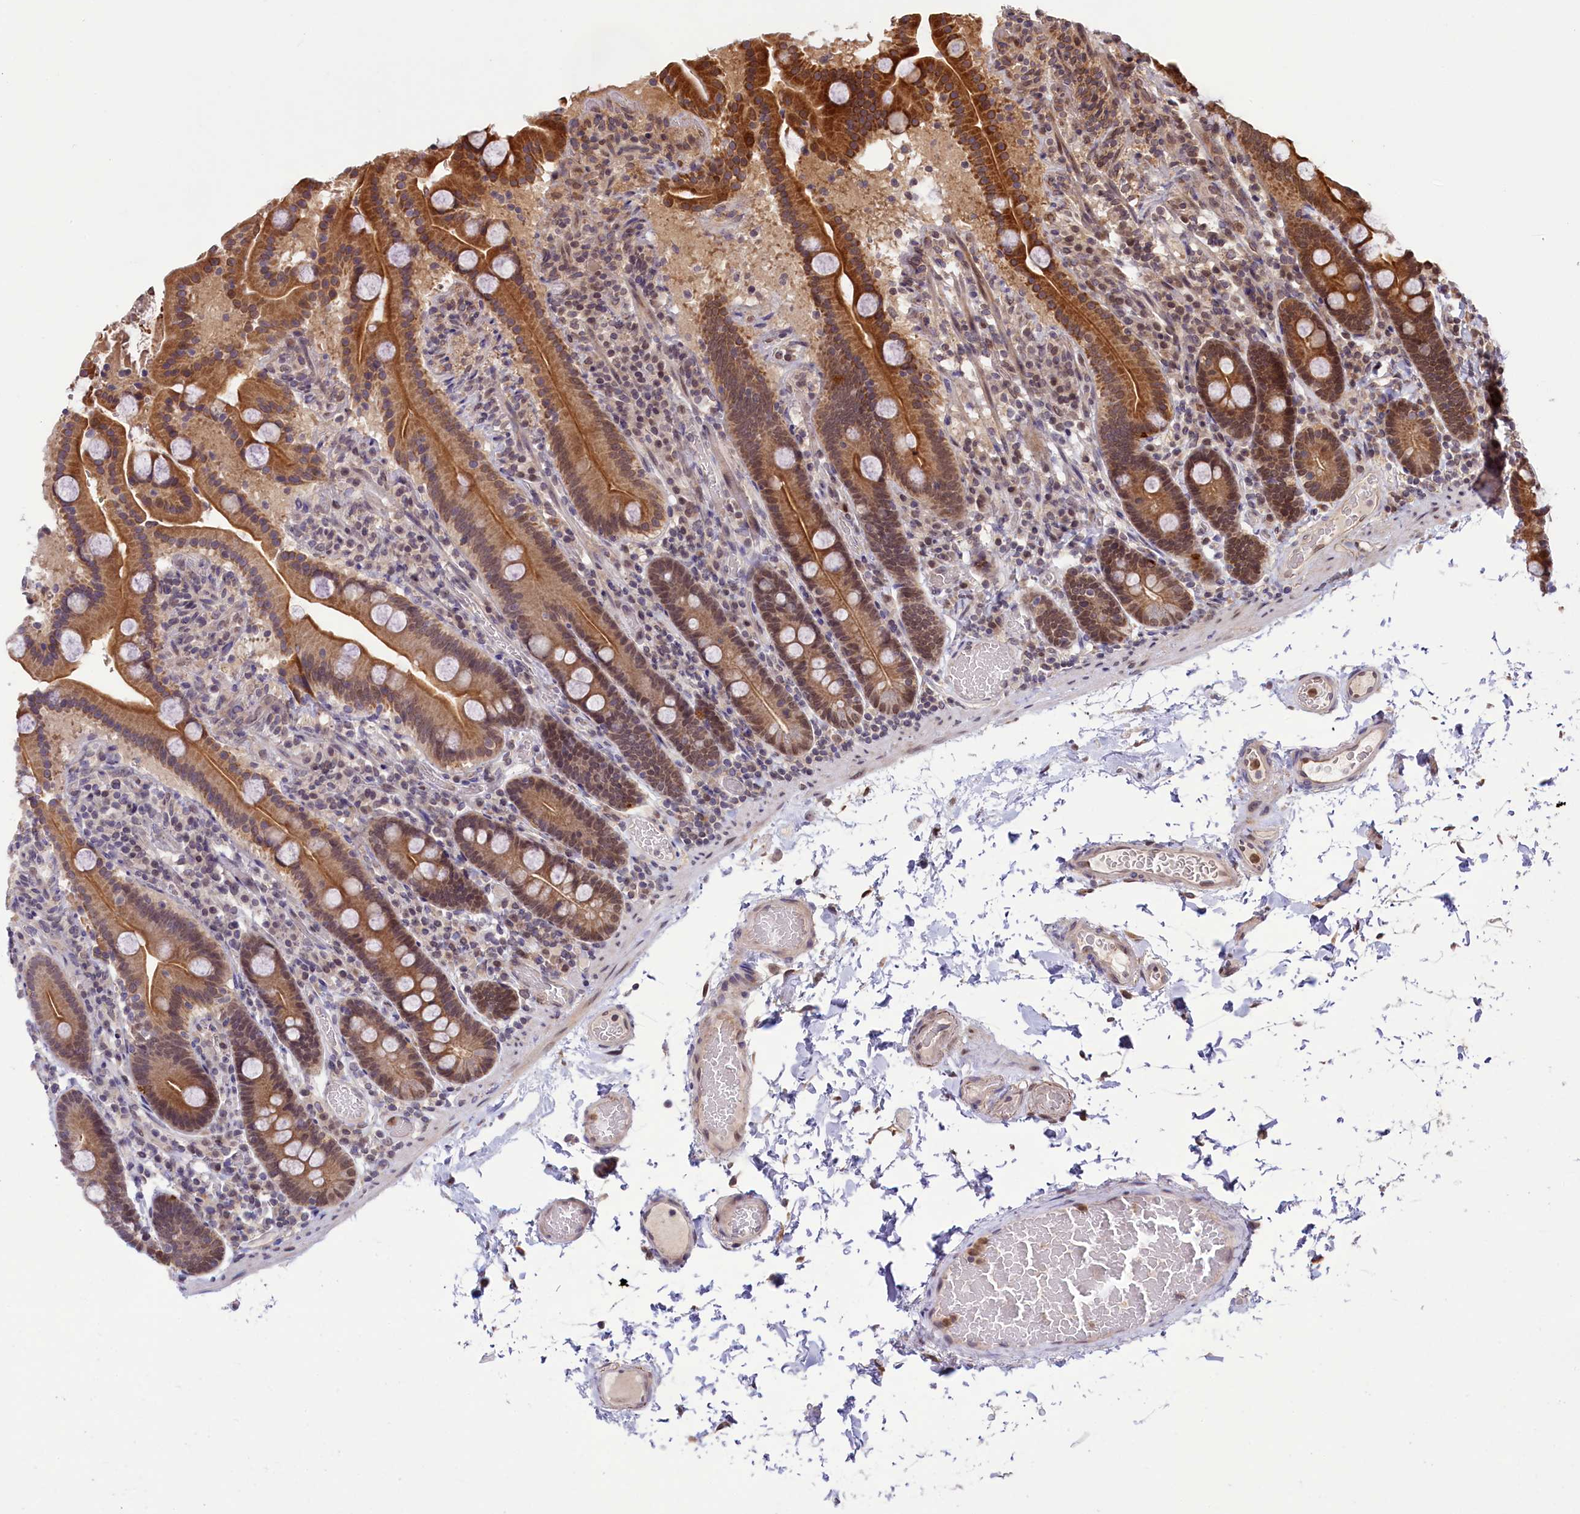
{"staining": {"intensity": "strong", "quantity": ">75%", "location": "cytoplasmic/membranous,nuclear"}, "tissue": "duodenum", "cell_type": "Glandular cells", "image_type": "normal", "snomed": [{"axis": "morphology", "description": "Normal tissue, NOS"}, {"axis": "topography", "description": "Duodenum"}], "caption": "Protein staining displays strong cytoplasmic/membranous,nuclear positivity in approximately >75% of glandular cells in benign duodenum. (DAB IHC with brightfield microscopy, high magnification).", "gene": "NAE1", "patient": {"sex": "male", "age": 55}}